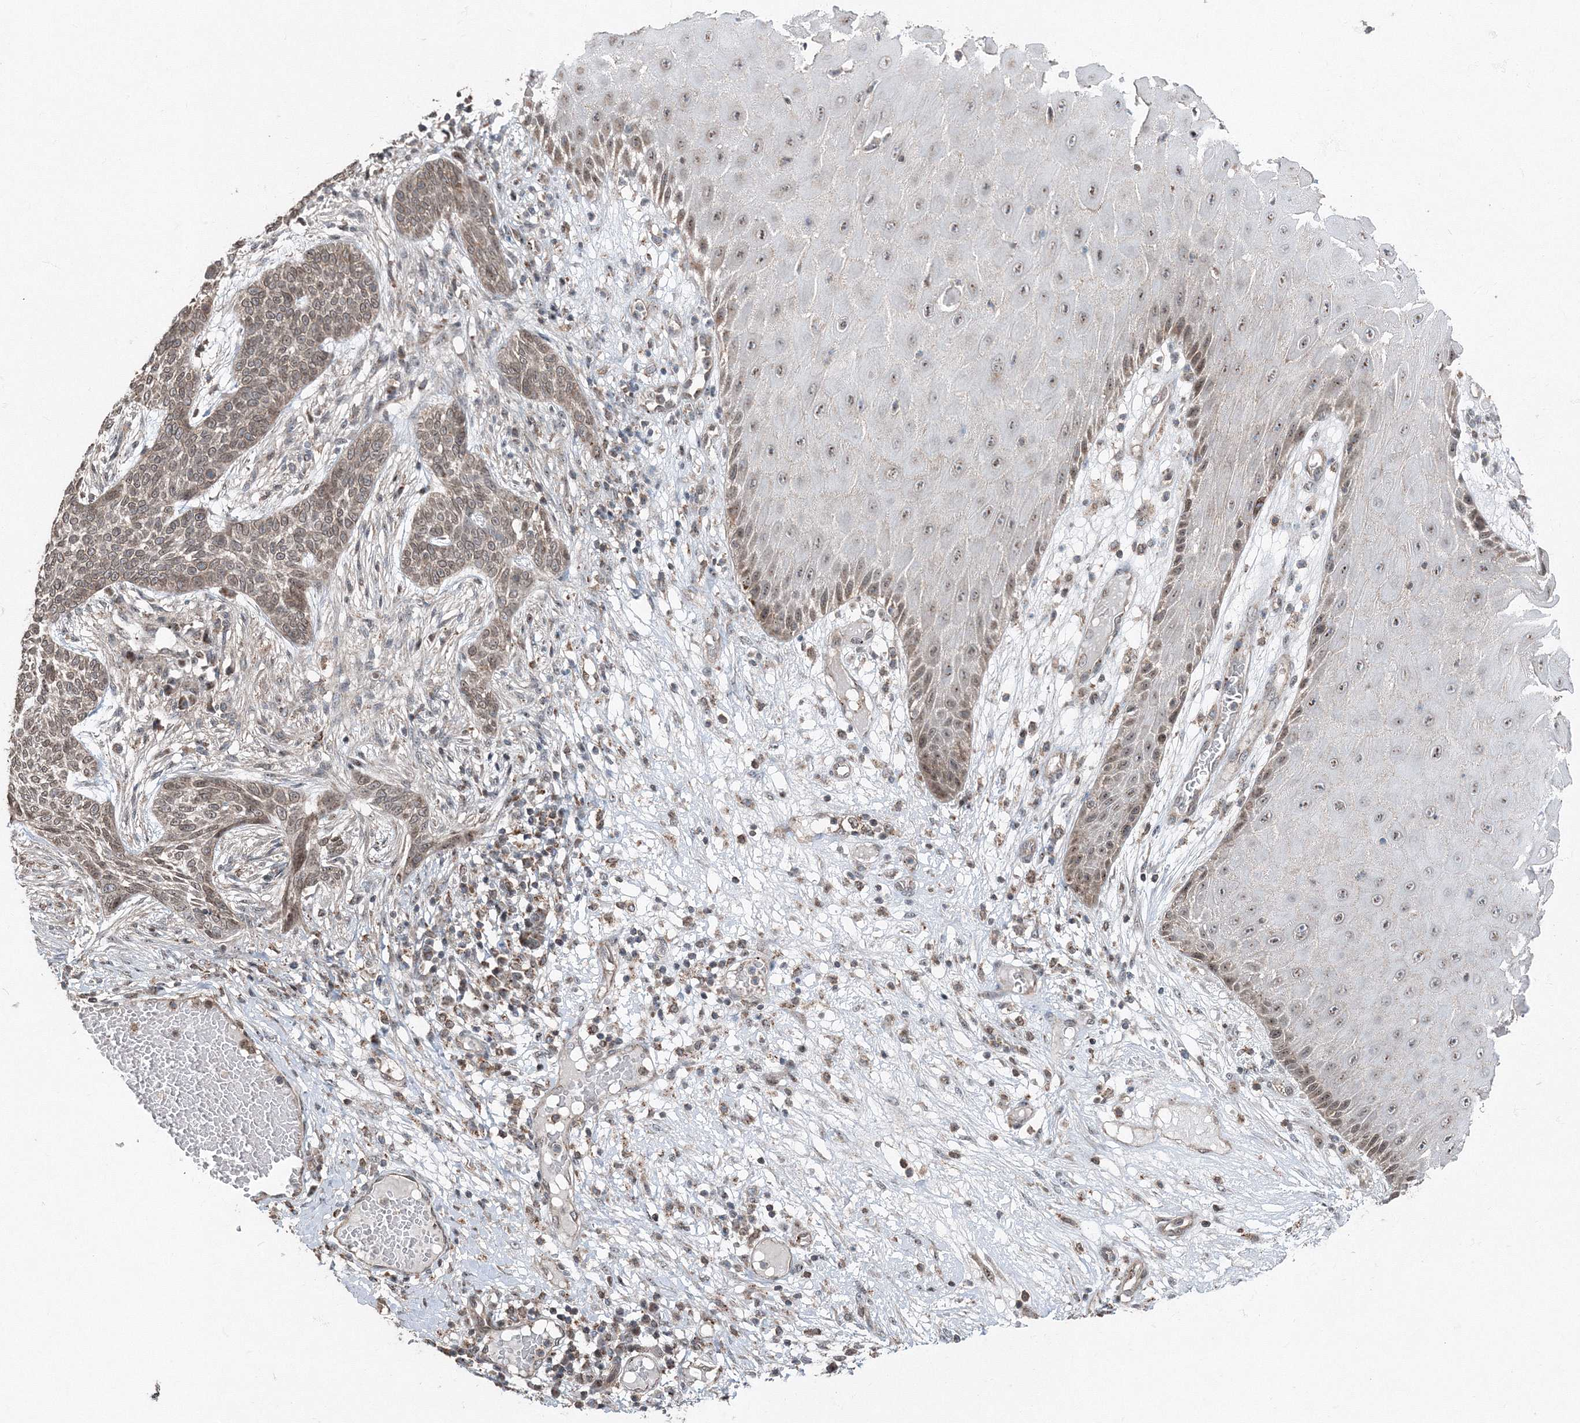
{"staining": {"intensity": "weak", "quantity": ">75%", "location": "cytoplasmic/membranous,nuclear"}, "tissue": "skin cancer", "cell_type": "Tumor cells", "image_type": "cancer", "snomed": [{"axis": "morphology", "description": "Normal tissue, NOS"}, {"axis": "morphology", "description": "Basal cell carcinoma"}, {"axis": "topography", "description": "Skin"}], "caption": "Protein staining by IHC shows weak cytoplasmic/membranous and nuclear expression in approximately >75% of tumor cells in skin cancer (basal cell carcinoma). (IHC, brightfield microscopy, high magnification).", "gene": "AASDH", "patient": {"sex": "male", "age": 64}}